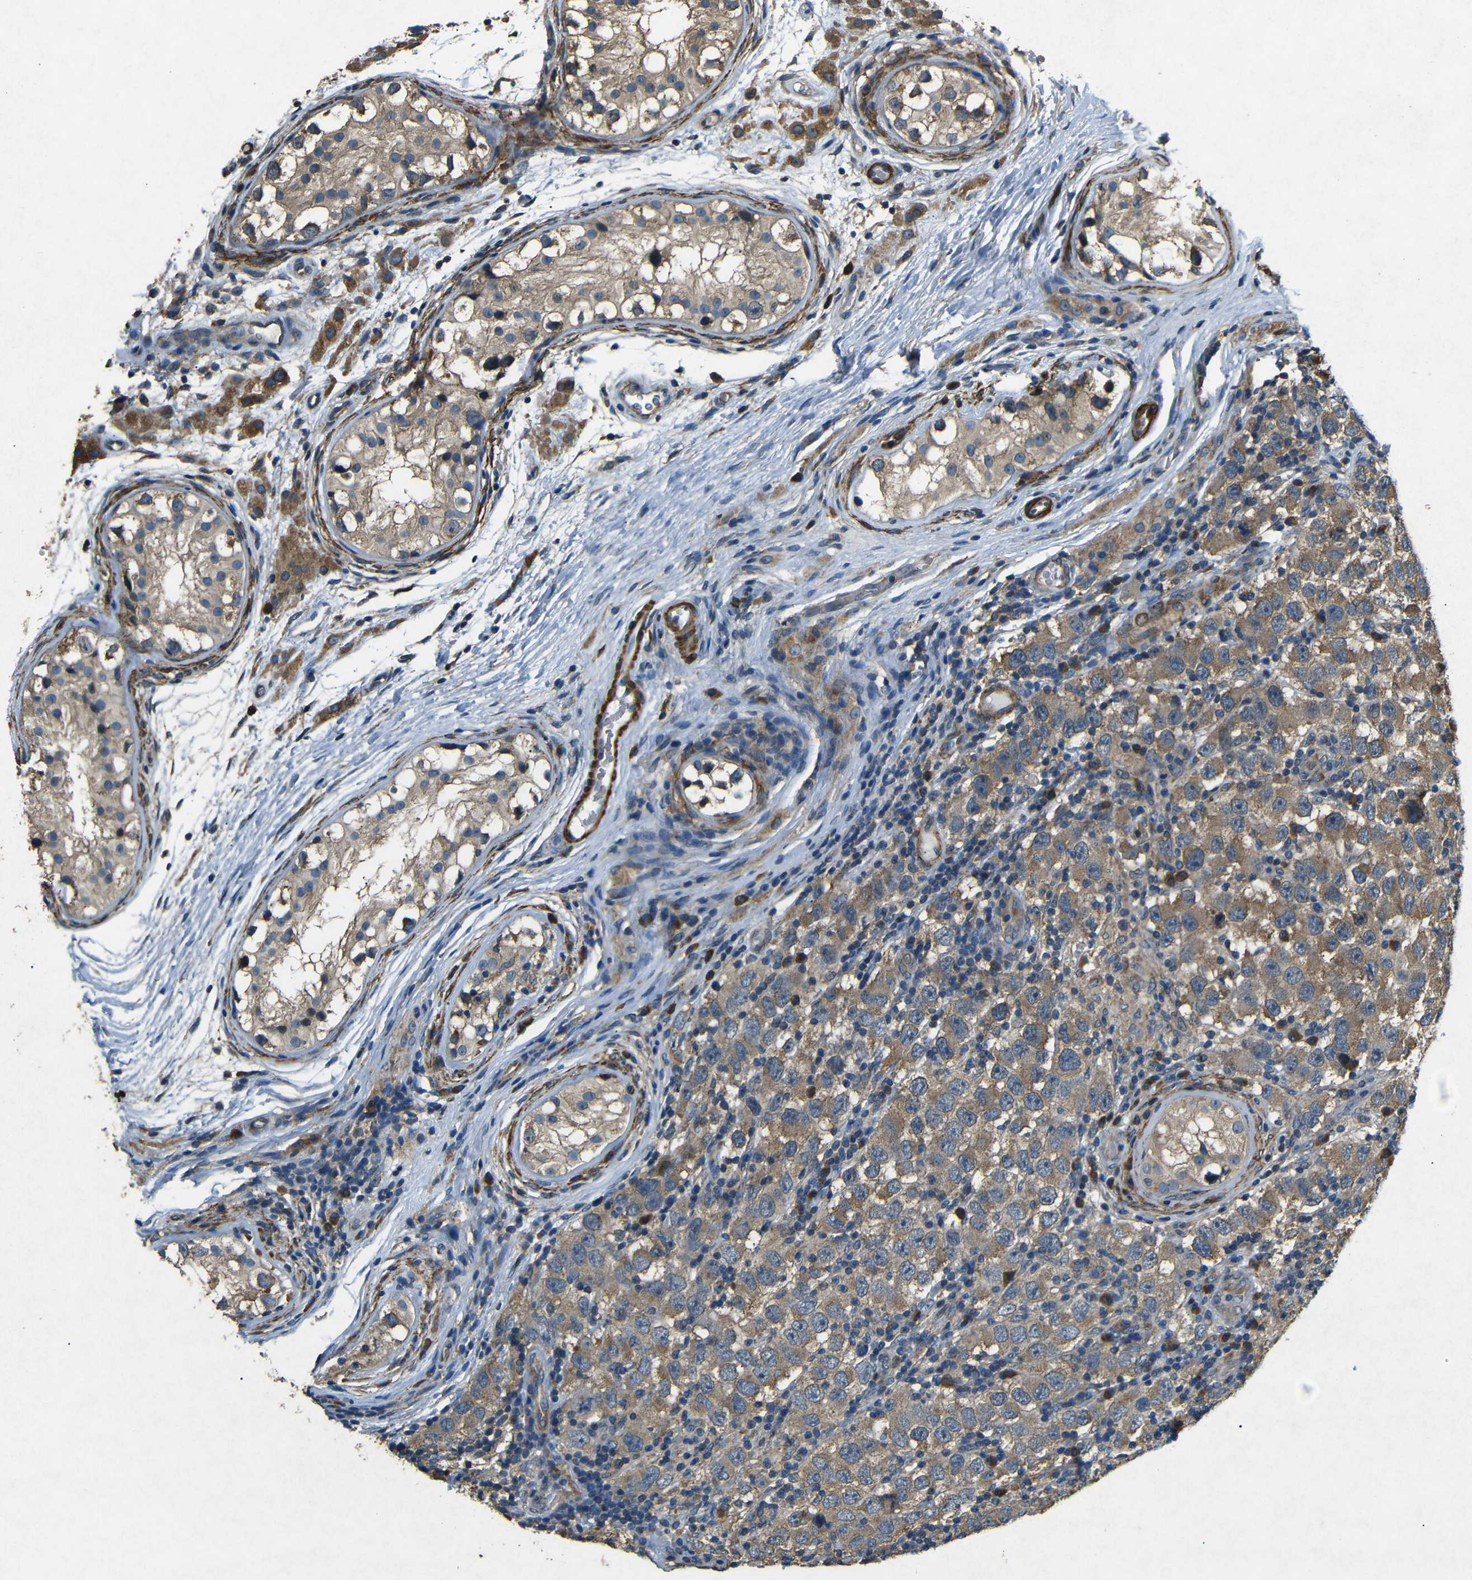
{"staining": {"intensity": "moderate", "quantity": ">75%", "location": "cytoplasmic/membranous"}, "tissue": "testis cancer", "cell_type": "Tumor cells", "image_type": "cancer", "snomed": [{"axis": "morphology", "description": "Carcinoma, Embryonal, NOS"}, {"axis": "topography", "description": "Testis"}], "caption": "Testis embryonal carcinoma was stained to show a protein in brown. There is medium levels of moderate cytoplasmic/membranous positivity in about >75% of tumor cells. (Brightfield microscopy of DAB IHC at high magnification).", "gene": "BNIP3", "patient": {"sex": "male", "age": 21}}